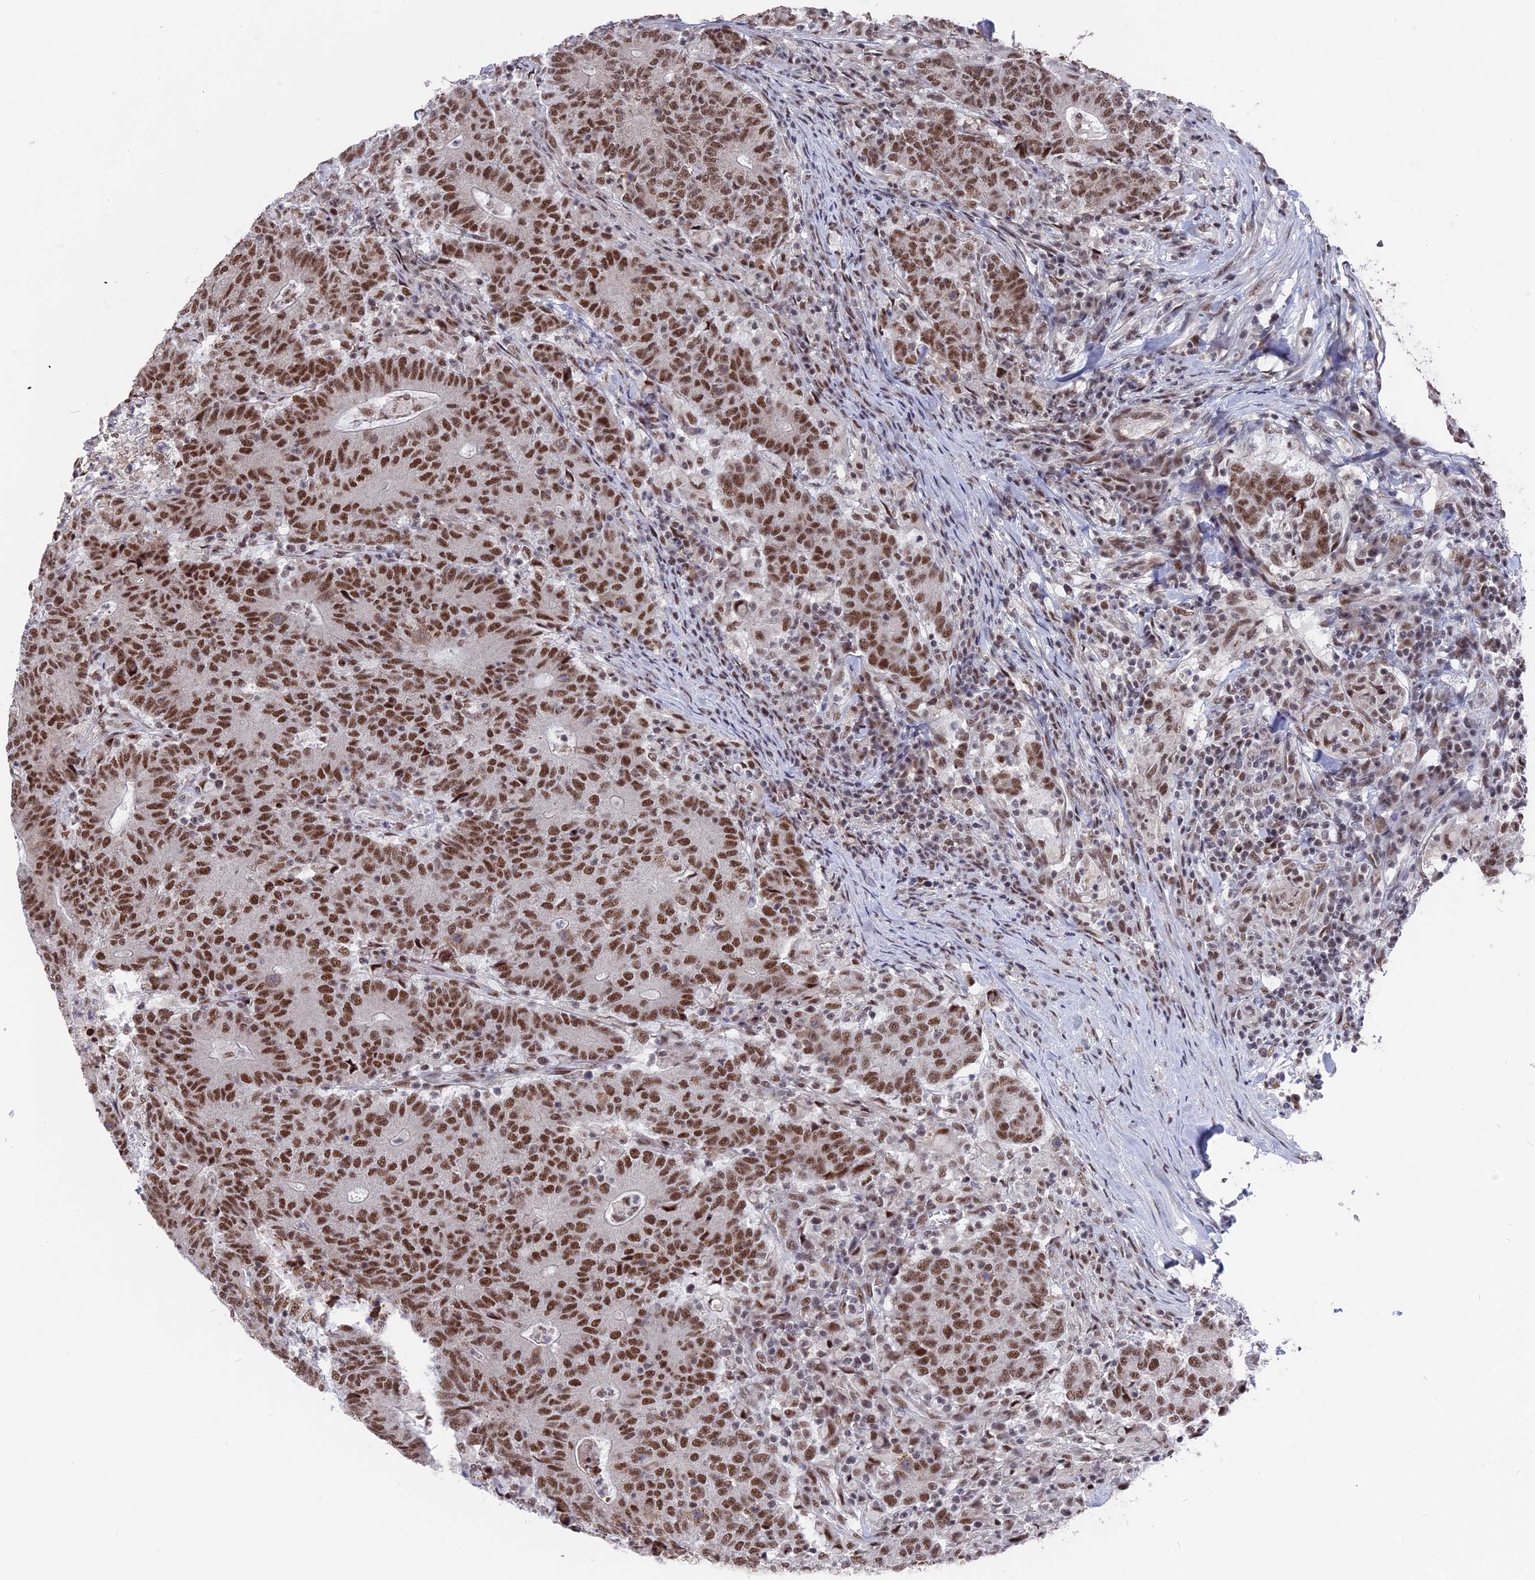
{"staining": {"intensity": "moderate", "quantity": ">75%", "location": "nuclear"}, "tissue": "colorectal cancer", "cell_type": "Tumor cells", "image_type": "cancer", "snomed": [{"axis": "morphology", "description": "Adenocarcinoma, NOS"}, {"axis": "topography", "description": "Colon"}], "caption": "Immunohistochemical staining of human colorectal cancer demonstrates moderate nuclear protein staining in about >75% of tumor cells. (DAB IHC, brown staining for protein, blue staining for nuclei).", "gene": "SF3A2", "patient": {"sex": "female", "age": 75}}